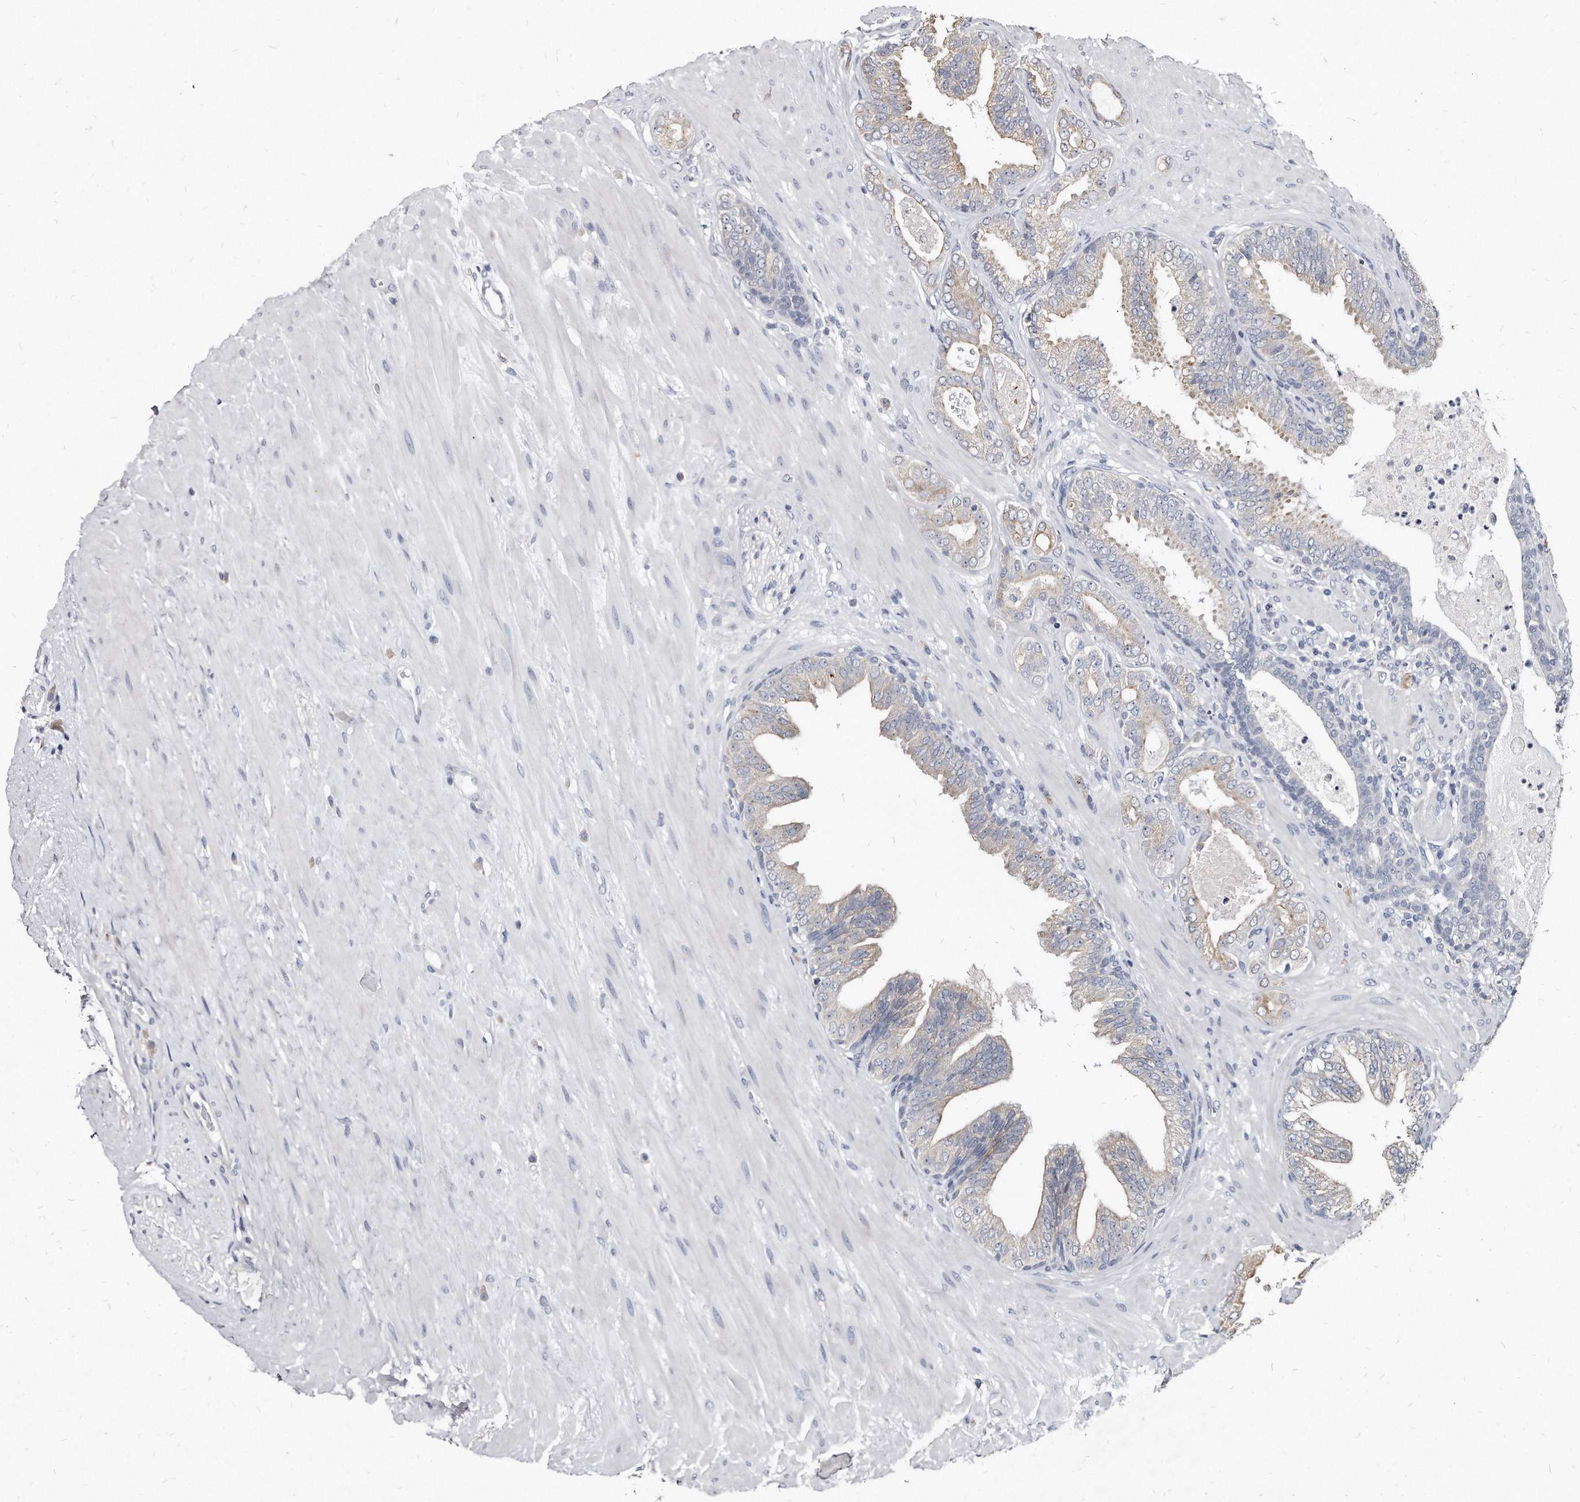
{"staining": {"intensity": "negative", "quantity": "none", "location": "none"}, "tissue": "prostate cancer", "cell_type": "Tumor cells", "image_type": "cancer", "snomed": [{"axis": "morphology", "description": "Adenocarcinoma, Low grade"}, {"axis": "topography", "description": "Prostate"}], "caption": "Tumor cells show no significant protein expression in prostate low-grade adenocarcinoma. (DAB (3,3'-diaminobenzidine) immunohistochemistry (IHC), high magnification).", "gene": "KLHDC3", "patient": {"sex": "male", "age": 63}}